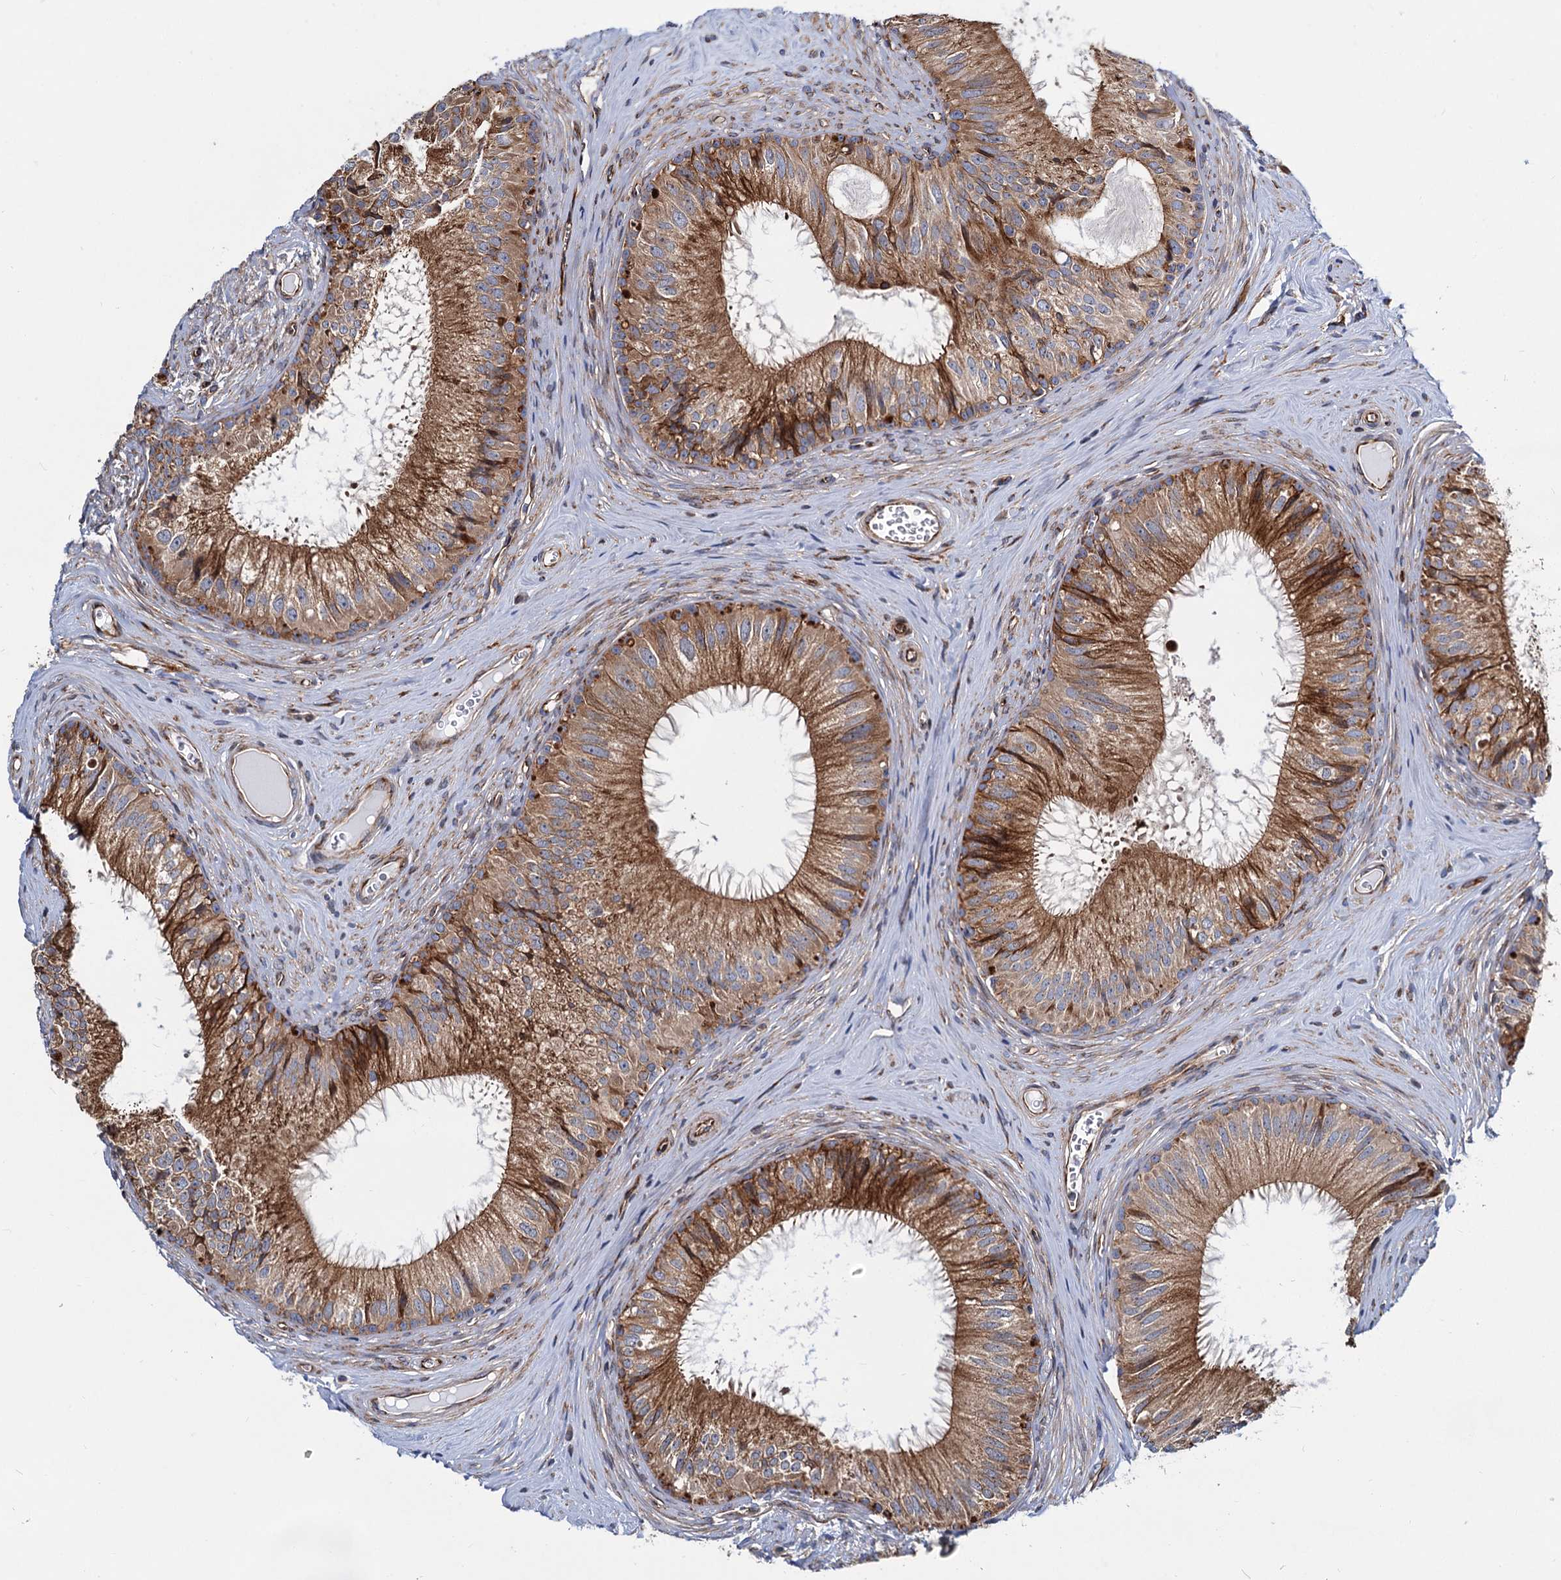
{"staining": {"intensity": "moderate", "quantity": ">75%", "location": "cytoplasmic/membranous"}, "tissue": "epididymis", "cell_type": "Glandular cells", "image_type": "normal", "snomed": [{"axis": "morphology", "description": "Normal tissue, NOS"}, {"axis": "topography", "description": "Epididymis"}], "caption": "Epididymis stained with immunohistochemistry (IHC) exhibits moderate cytoplasmic/membranous positivity in approximately >75% of glandular cells. The staining was performed using DAB, with brown indicating positive protein expression. Nuclei are stained blue with hematoxylin.", "gene": "PSEN1", "patient": {"sex": "male", "age": 46}}